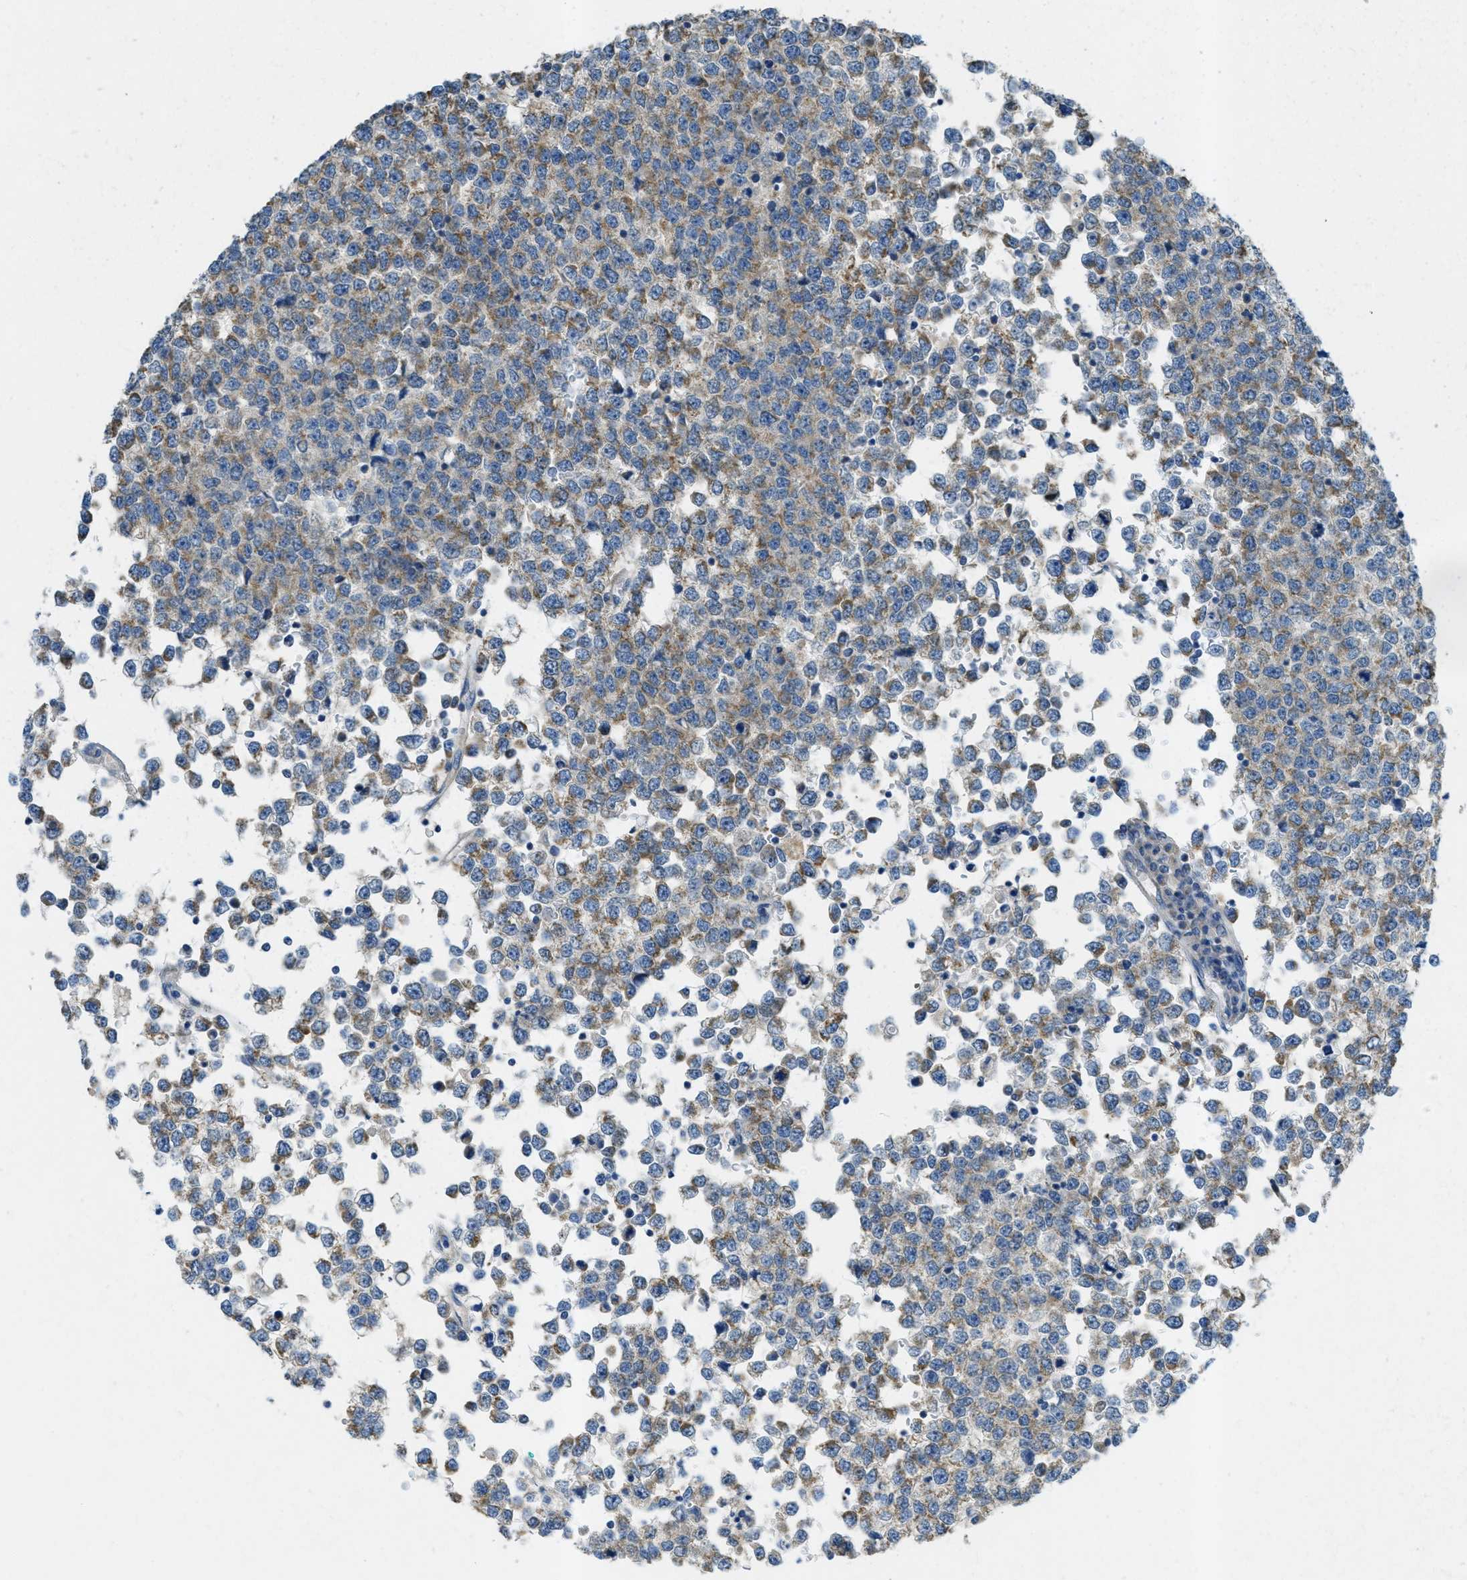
{"staining": {"intensity": "moderate", "quantity": ">75%", "location": "cytoplasmic/membranous"}, "tissue": "testis cancer", "cell_type": "Tumor cells", "image_type": "cancer", "snomed": [{"axis": "morphology", "description": "Seminoma, NOS"}, {"axis": "topography", "description": "Testis"}], "caption": "High-magnification brightfield microscopy of testis cancer stained with DAB (brown) and counterstained with hematoxylin (blue). tumor cells exhibit moderate cytoplasmic/membranous positivity is identified in about>75% of cells.", "gene": "CYGB", "patient": {"sex": "male", "age": 65}}